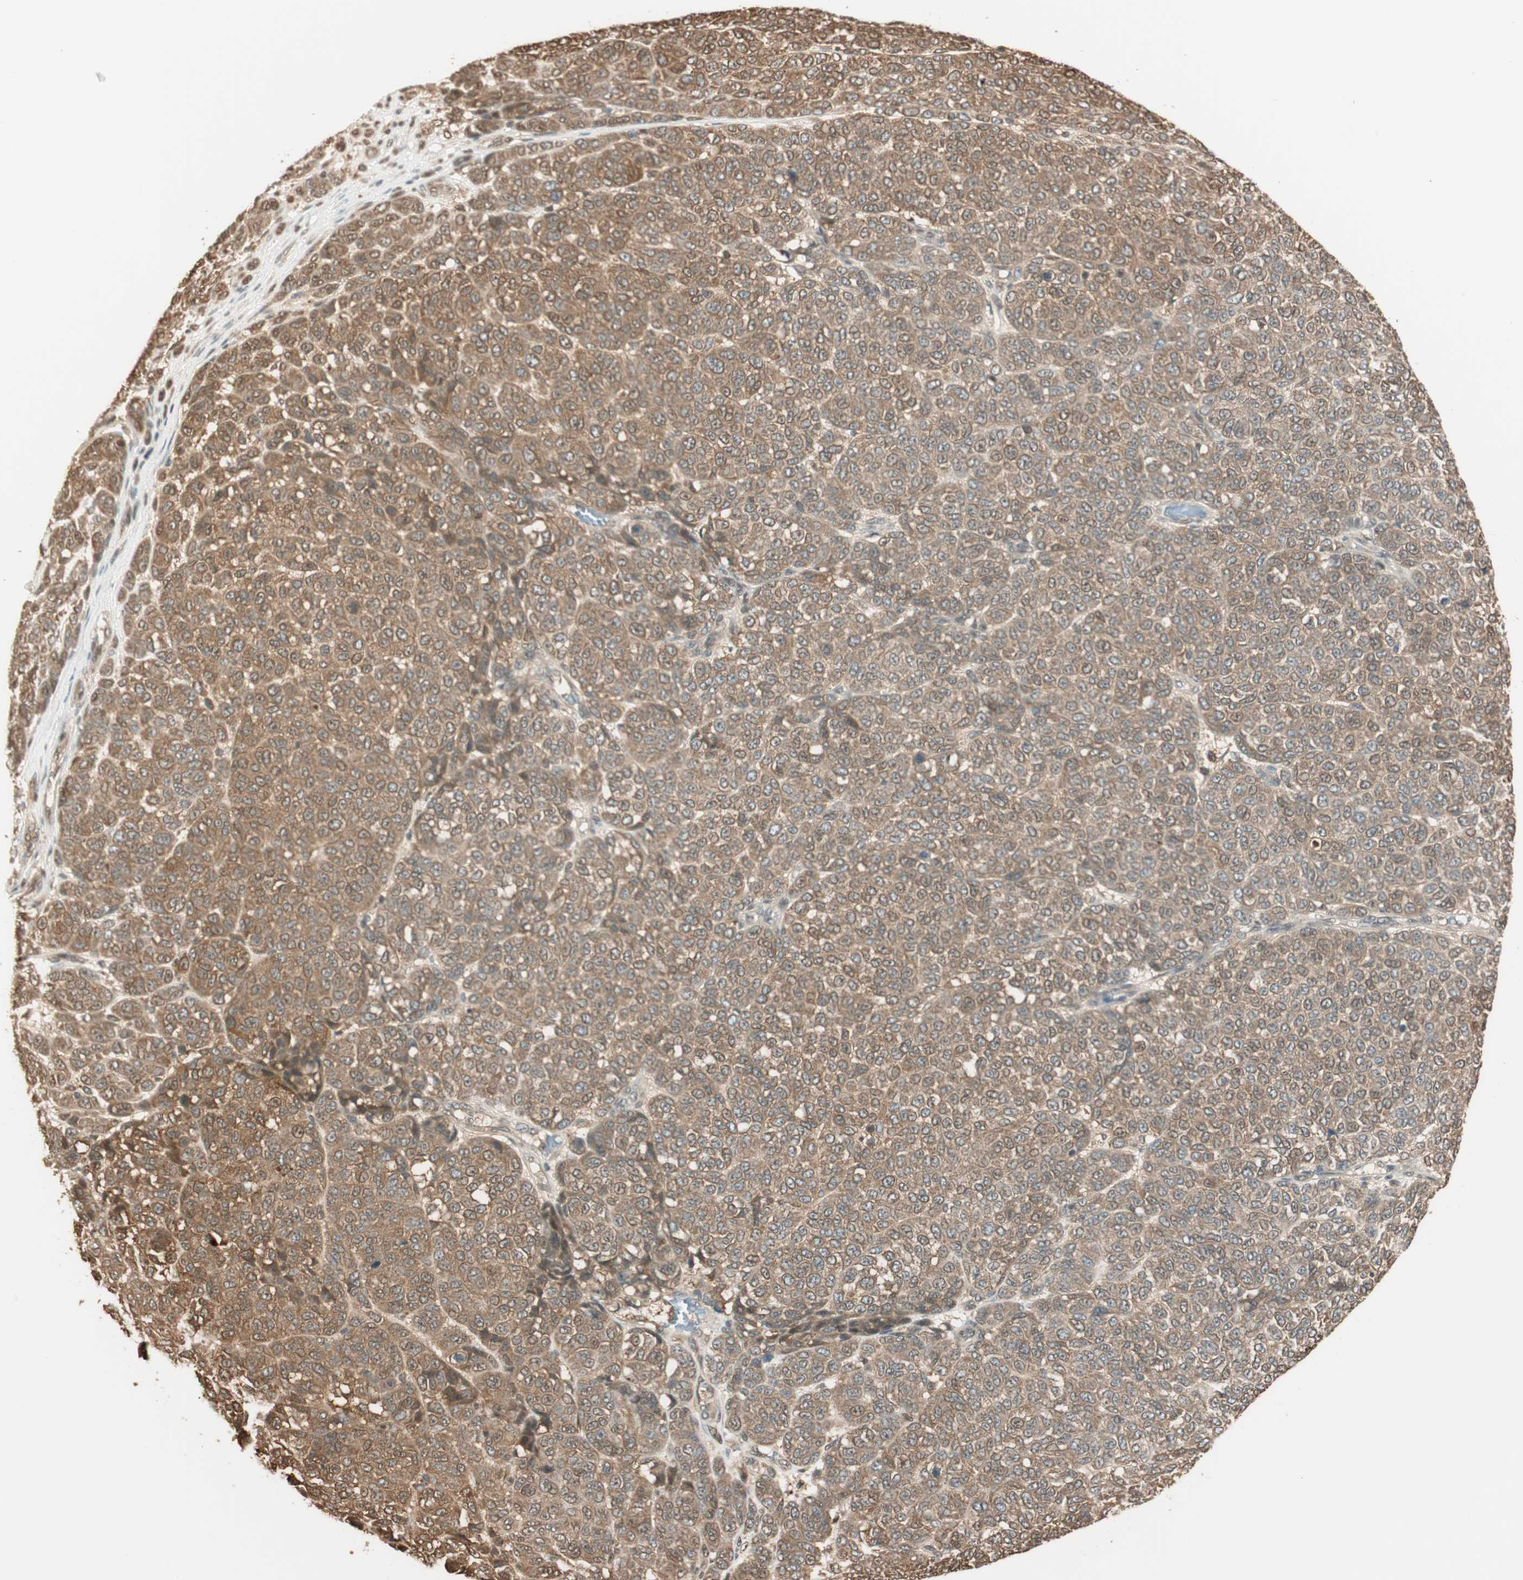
{"staining": {"intensity": "moderate", "quantity": ">75%", "location": "cytoplasmic/membranous"}, "tissue": "melanoma", "cell_type": "Tumor cells", "image_type": "cancer", "snomed": [{"axis": "morphology", "description": "Malignant melanoma, NOS"}, {"axis": "topography", "description": "Skin"}], "caption": "Immunohistochemistry (DAB (3,3'-diaminobenzidine)) staining of malignant melanoma demonstrates moderate cytoplasmic/membranous protein positivity in approximately >75% of tumor cells.", "gene": "ZNF443", "patient": {"sex": "male", "age": 59}}